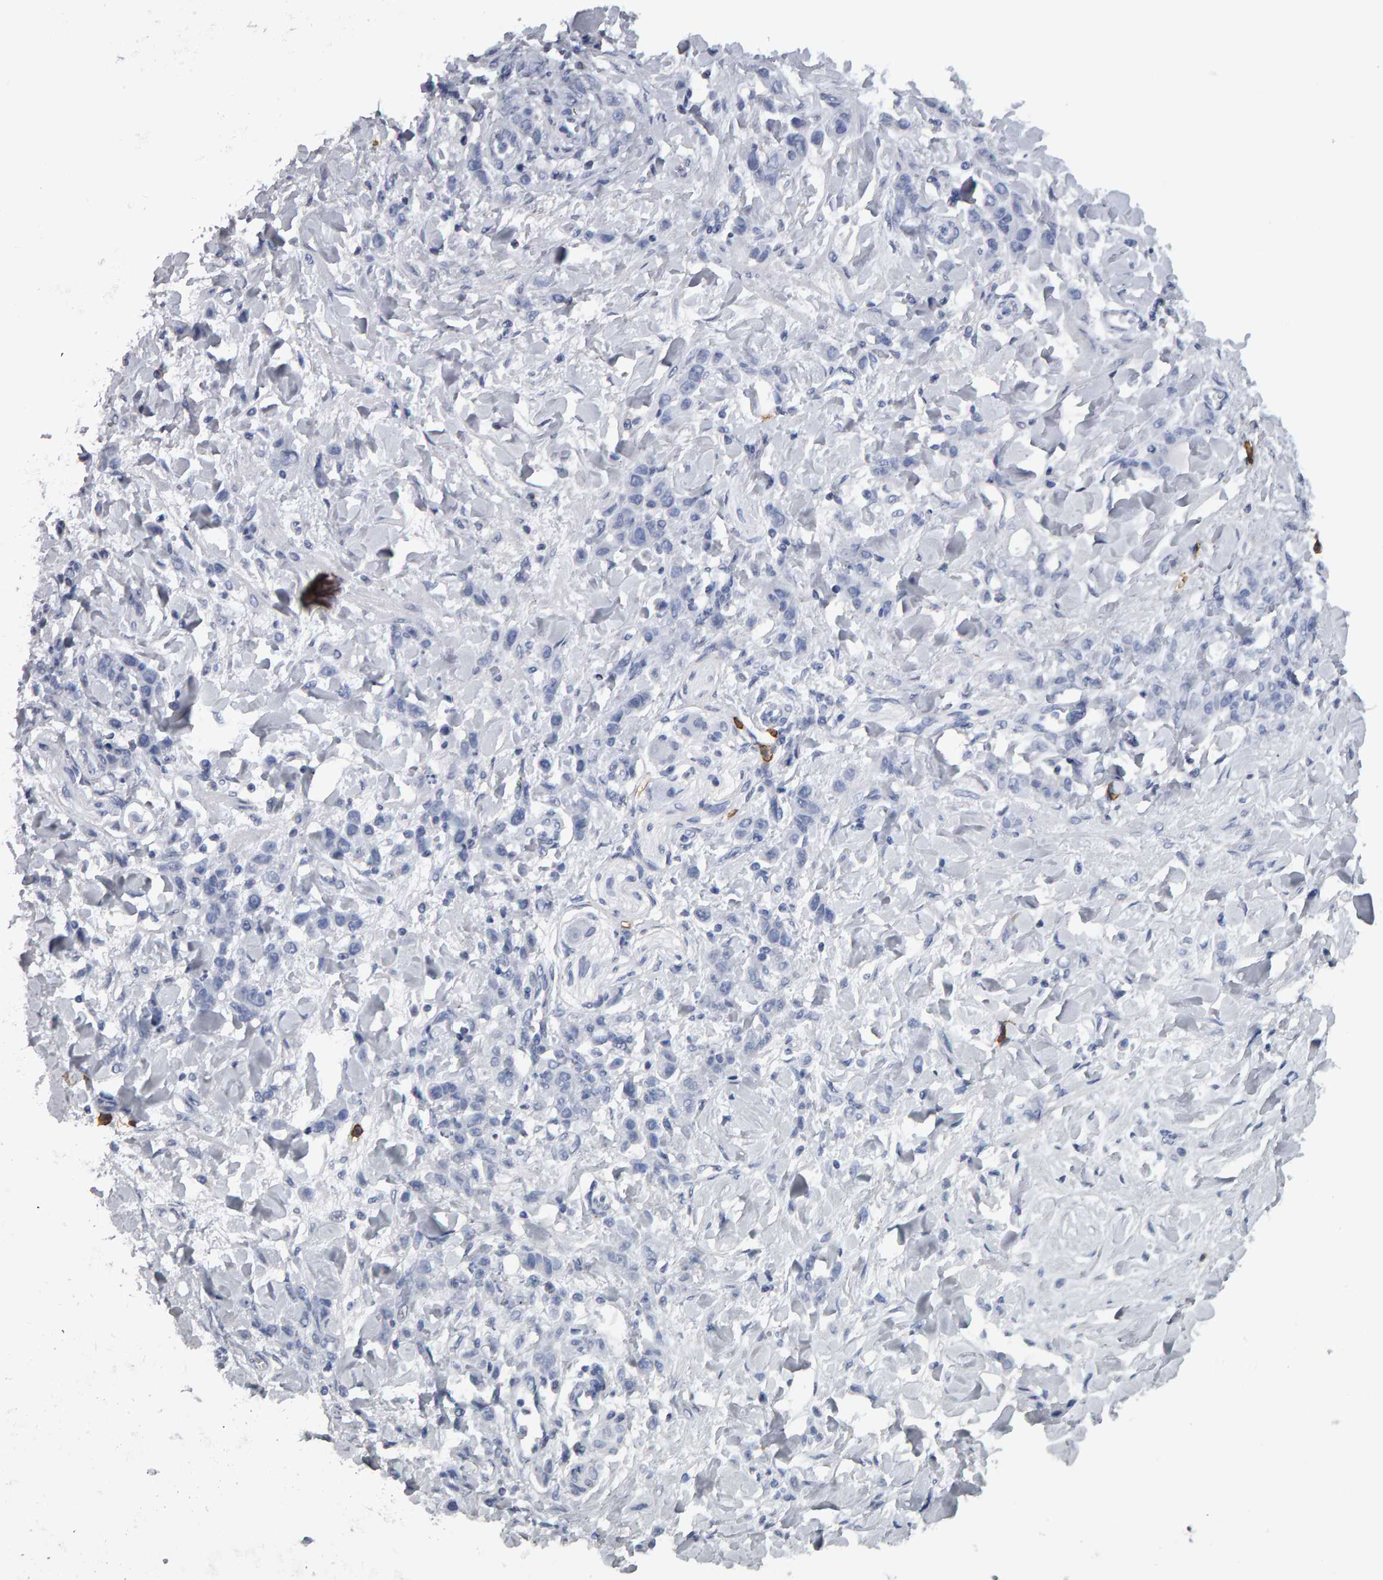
{"staining": {"intensity": "negative", "quantity": "none", "location": "none"}, "tissue": "stomach cancer", "cell_type": "Tumor cells", "image_type": "cancer", "snomed": [{"axis": "morphology", "description": "Normal tissue, NOS"}, {"axis": "morphology", "description": "Adenocarcinoma, NOS"}, {"axis": "topography", "description": "Stomach"}], "caption": "Immunohistochemical staining of human stomach cancer (adenocarcinoma) reveals no significant staining in tumor cells.", "gene": "CD38", "patient": {"sex": "male", "age": 82}}